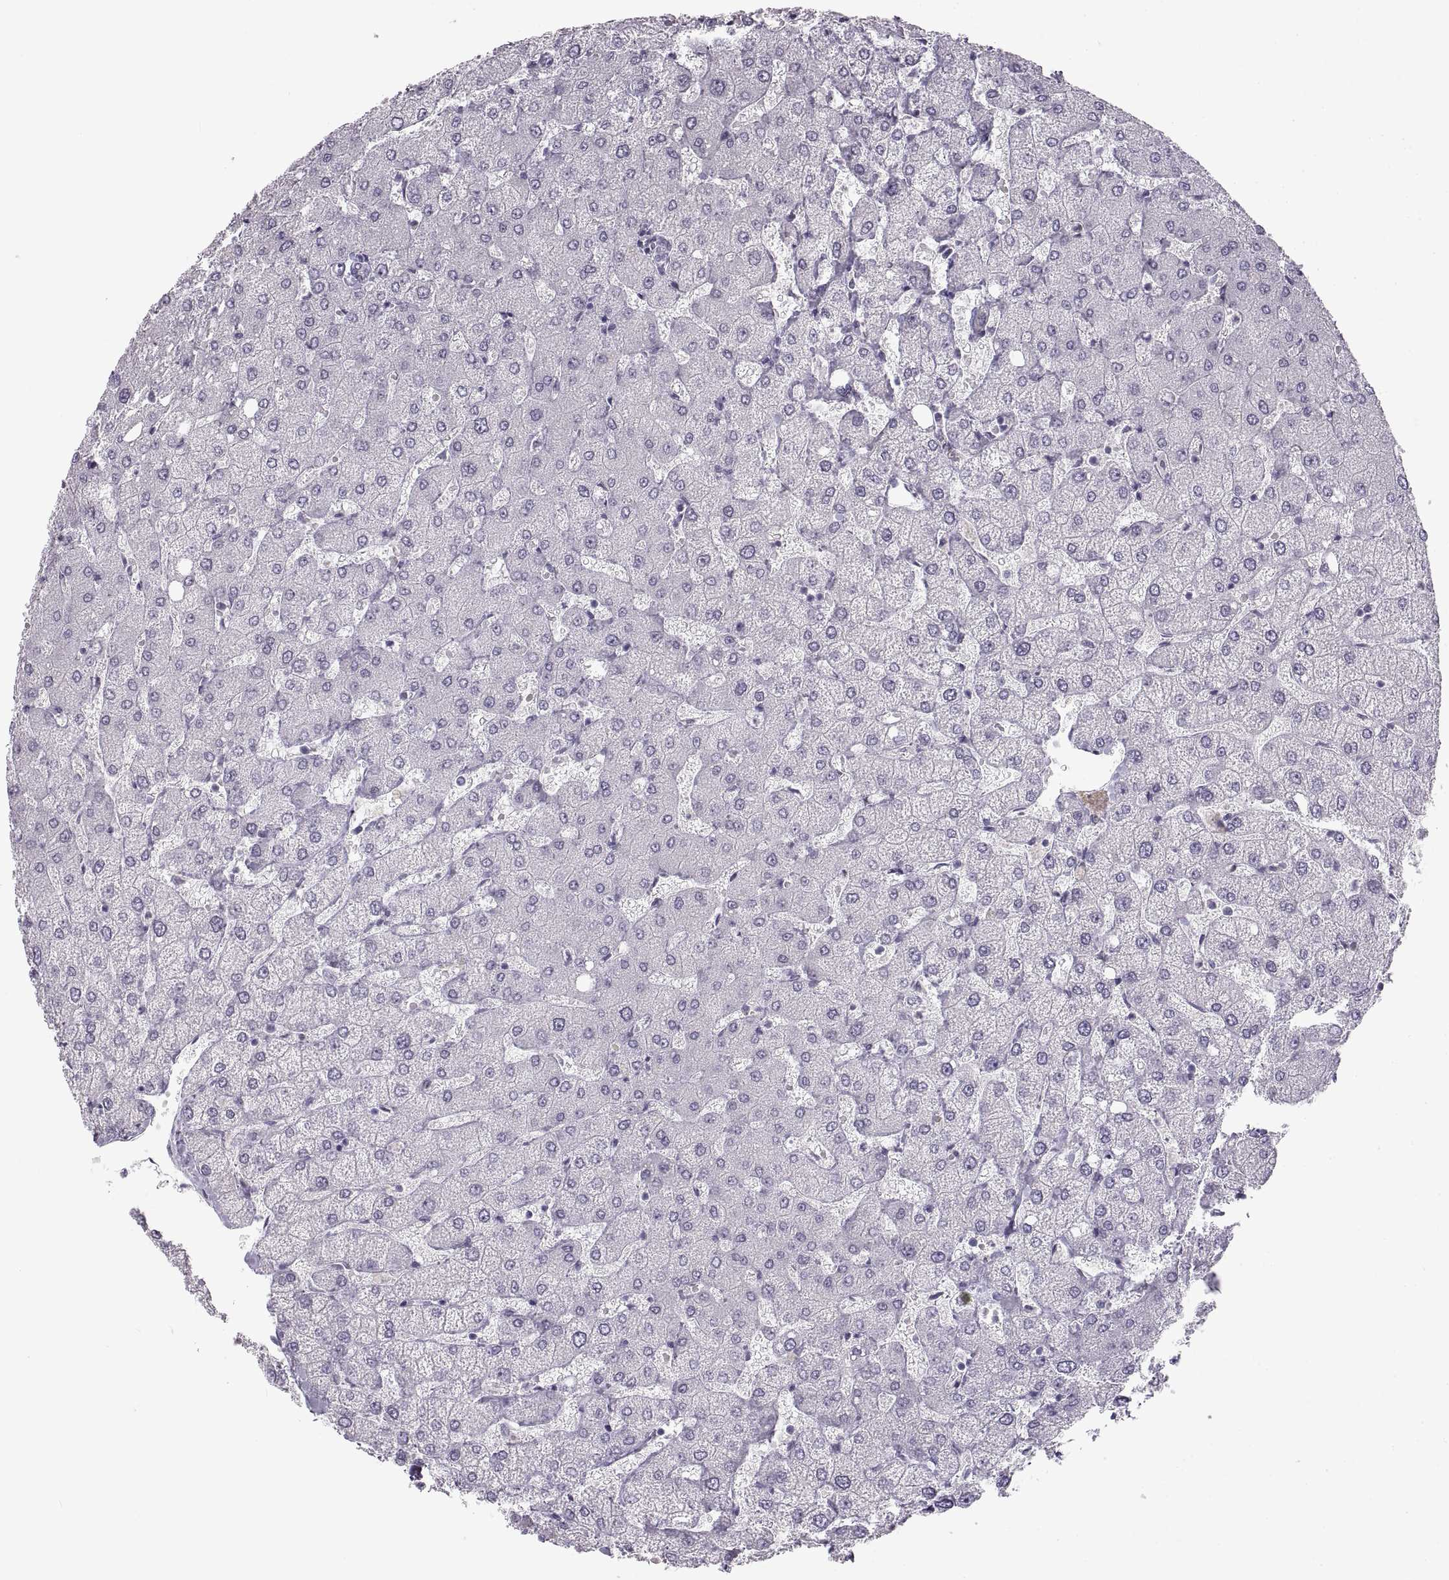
{"staining": {"intensity": "negative", "quantity": "none", "location": "none"}, "tissue": "liver", "cell_type": "Cholangiocytes", "image_type": "normal", "snomed": [{"axis": "morphology", "description": "Normal tissue, NOS"}, {"axis": "topography", "description": "Liver"}], "caption": "An immunohistochemistry photomicrograph of unremarkable liver is shown. There is no staining in cholangiocytes of liver.", "gene": "NANOS3", "patient": {"sex": "female", "age": 54}}